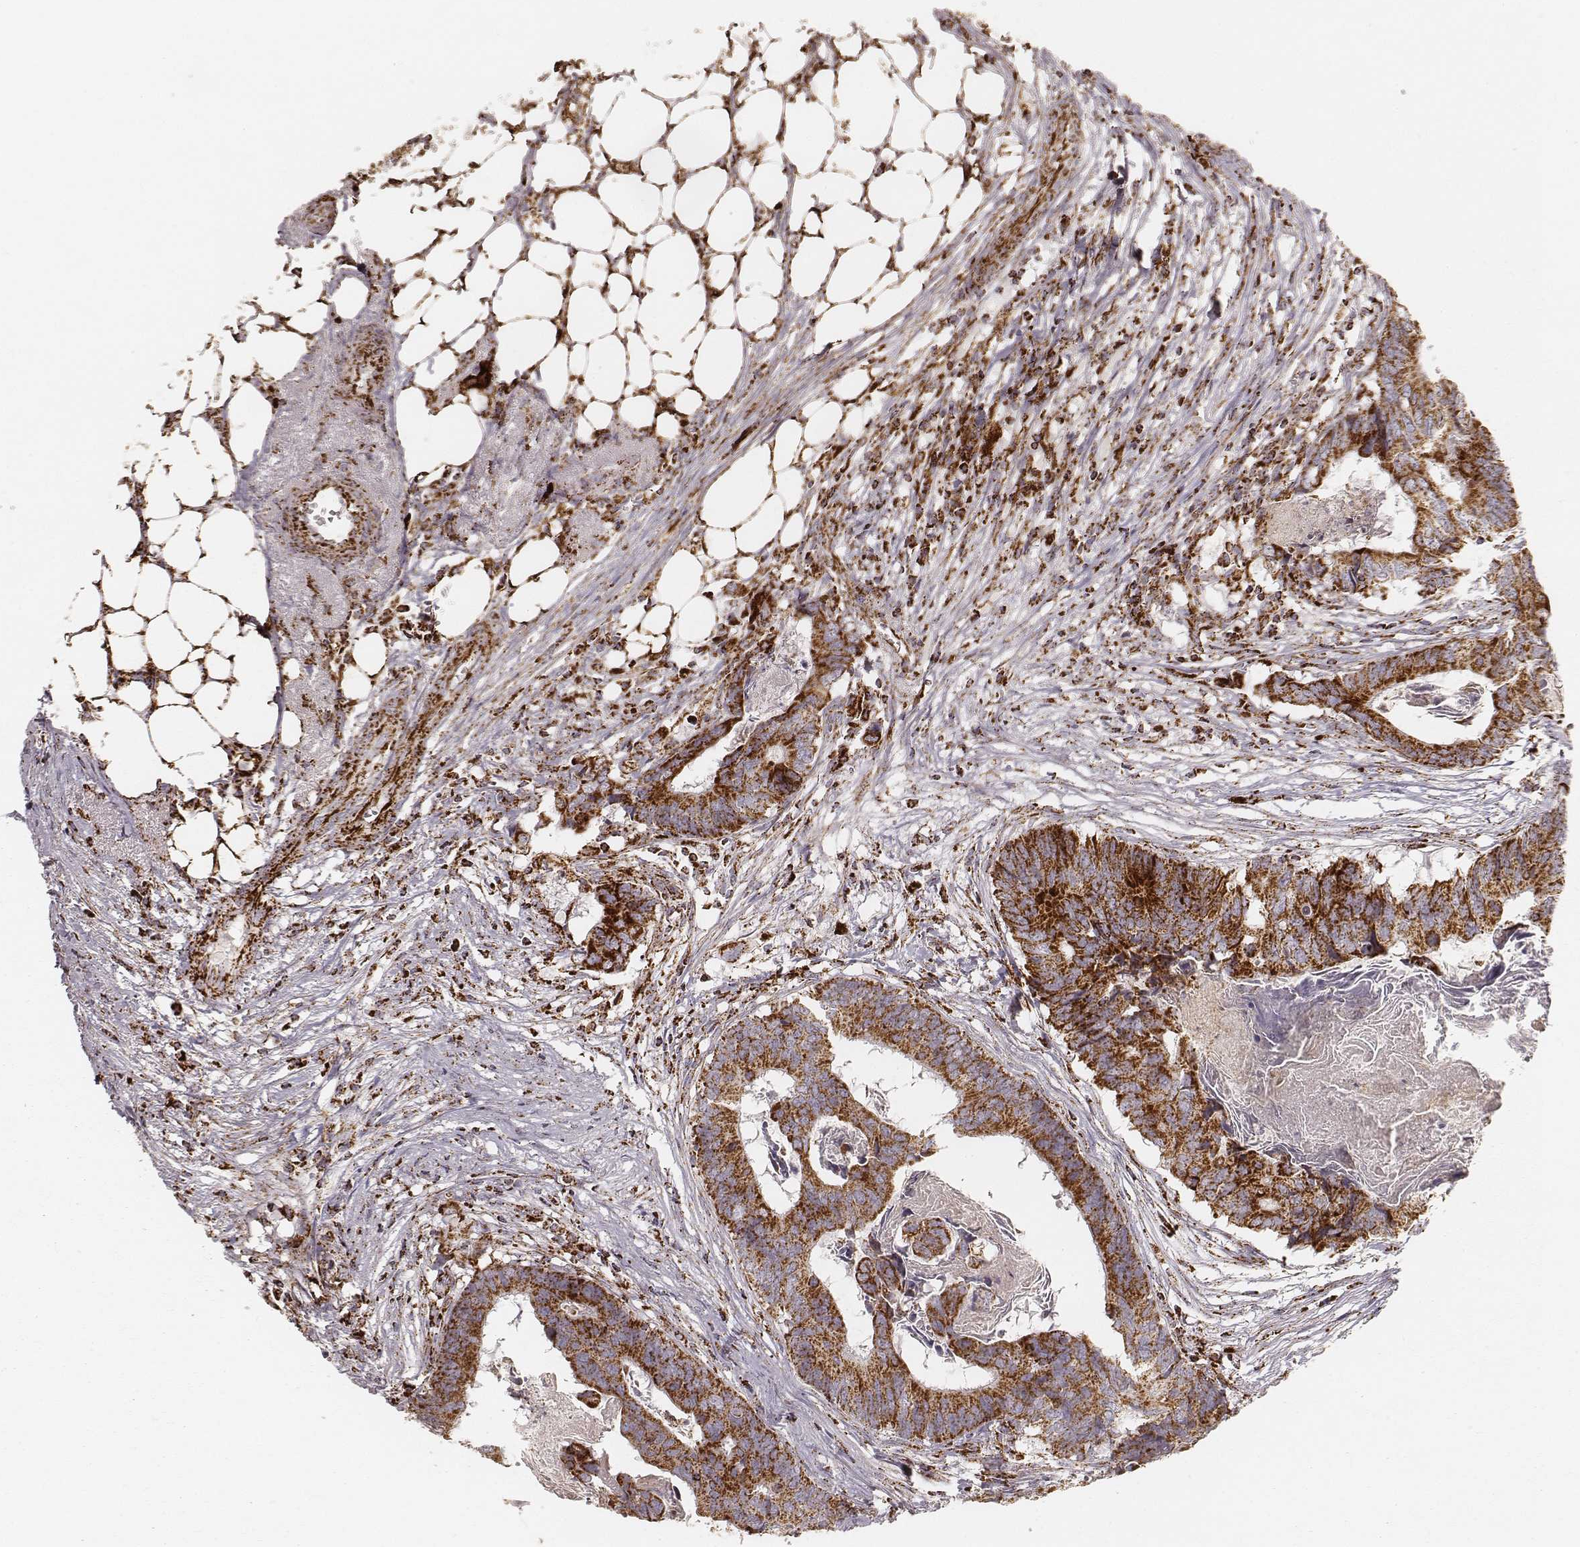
{"staining": {"intensity": "strong", "quantity": ">75%", "location": "cytoplasmic/membranous"}, "tissue": "colorectal cancer", "cell_type": "Tumor cells", "image_type": "cancer", "snomed": [{"axis": "morphology", "description": "Adenocarcinoma, NOS"}, {"axis": "topography", "description": "Colon"}], "caption": "Strong cytoplasmic/membranous expression is present in about >75% of tumor cells in colorectal cancer.", "gene": "CS", "patient": {"sex": "female", "age": 82}}